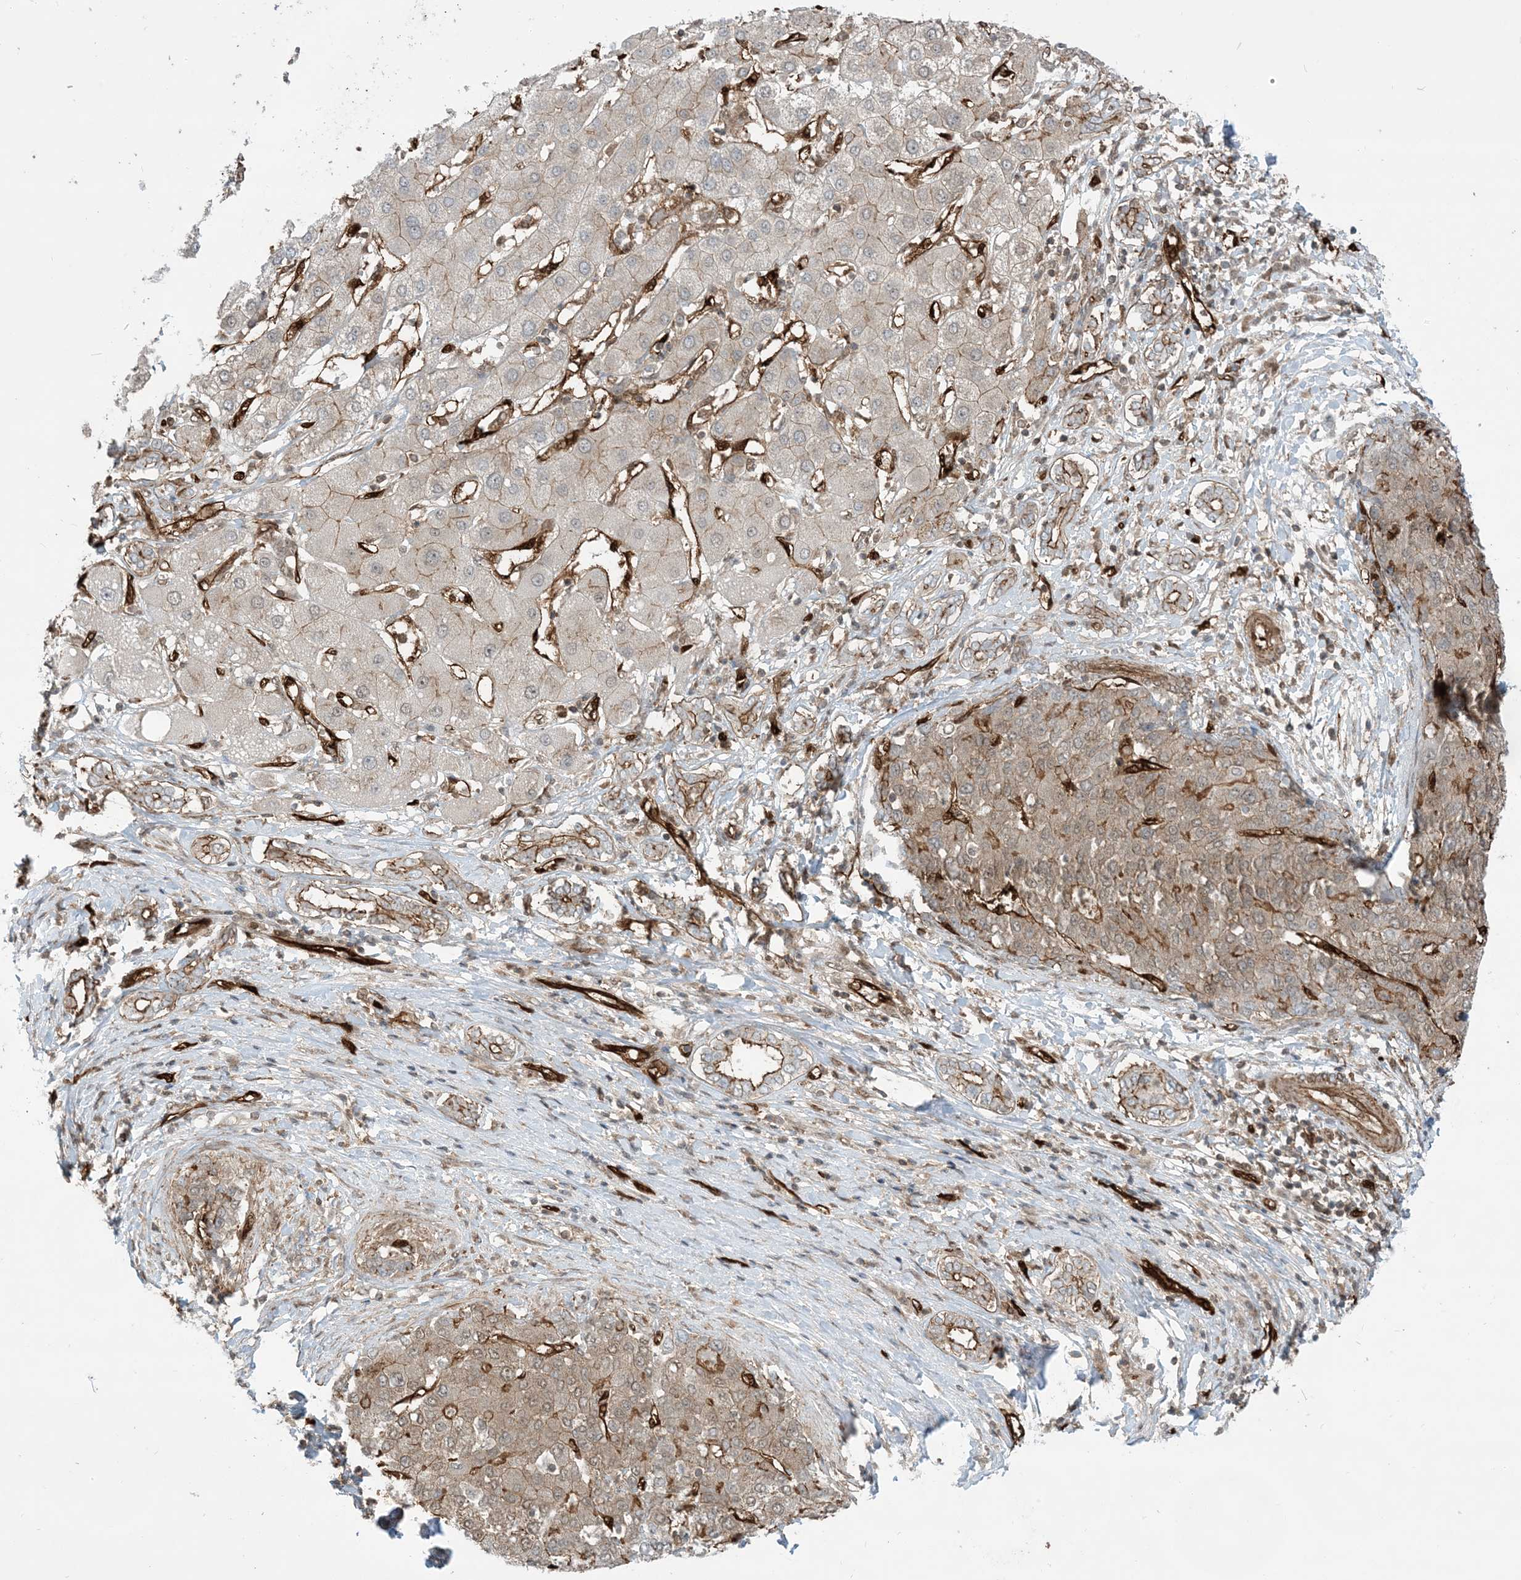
{"staining": {"intensity": "moderate", "quantity": "25%-75%", "location": "cytoplasmic/membranous"}, "tissue": "liver cancer", "cell_type": "Tumor cells", "image_type": "cancer", "snomed": [{"axis": "morphology", "description": "Carcinoma, Hepatocellular, NOS"}, {"axis": "topography", "description": "Liver"}], "caption": "Human liver cancer stained with a protein marker displays moderate staining in tumor cells.", "gene": "PPM1F", "patient": {"sex": "male", "age": 65}}